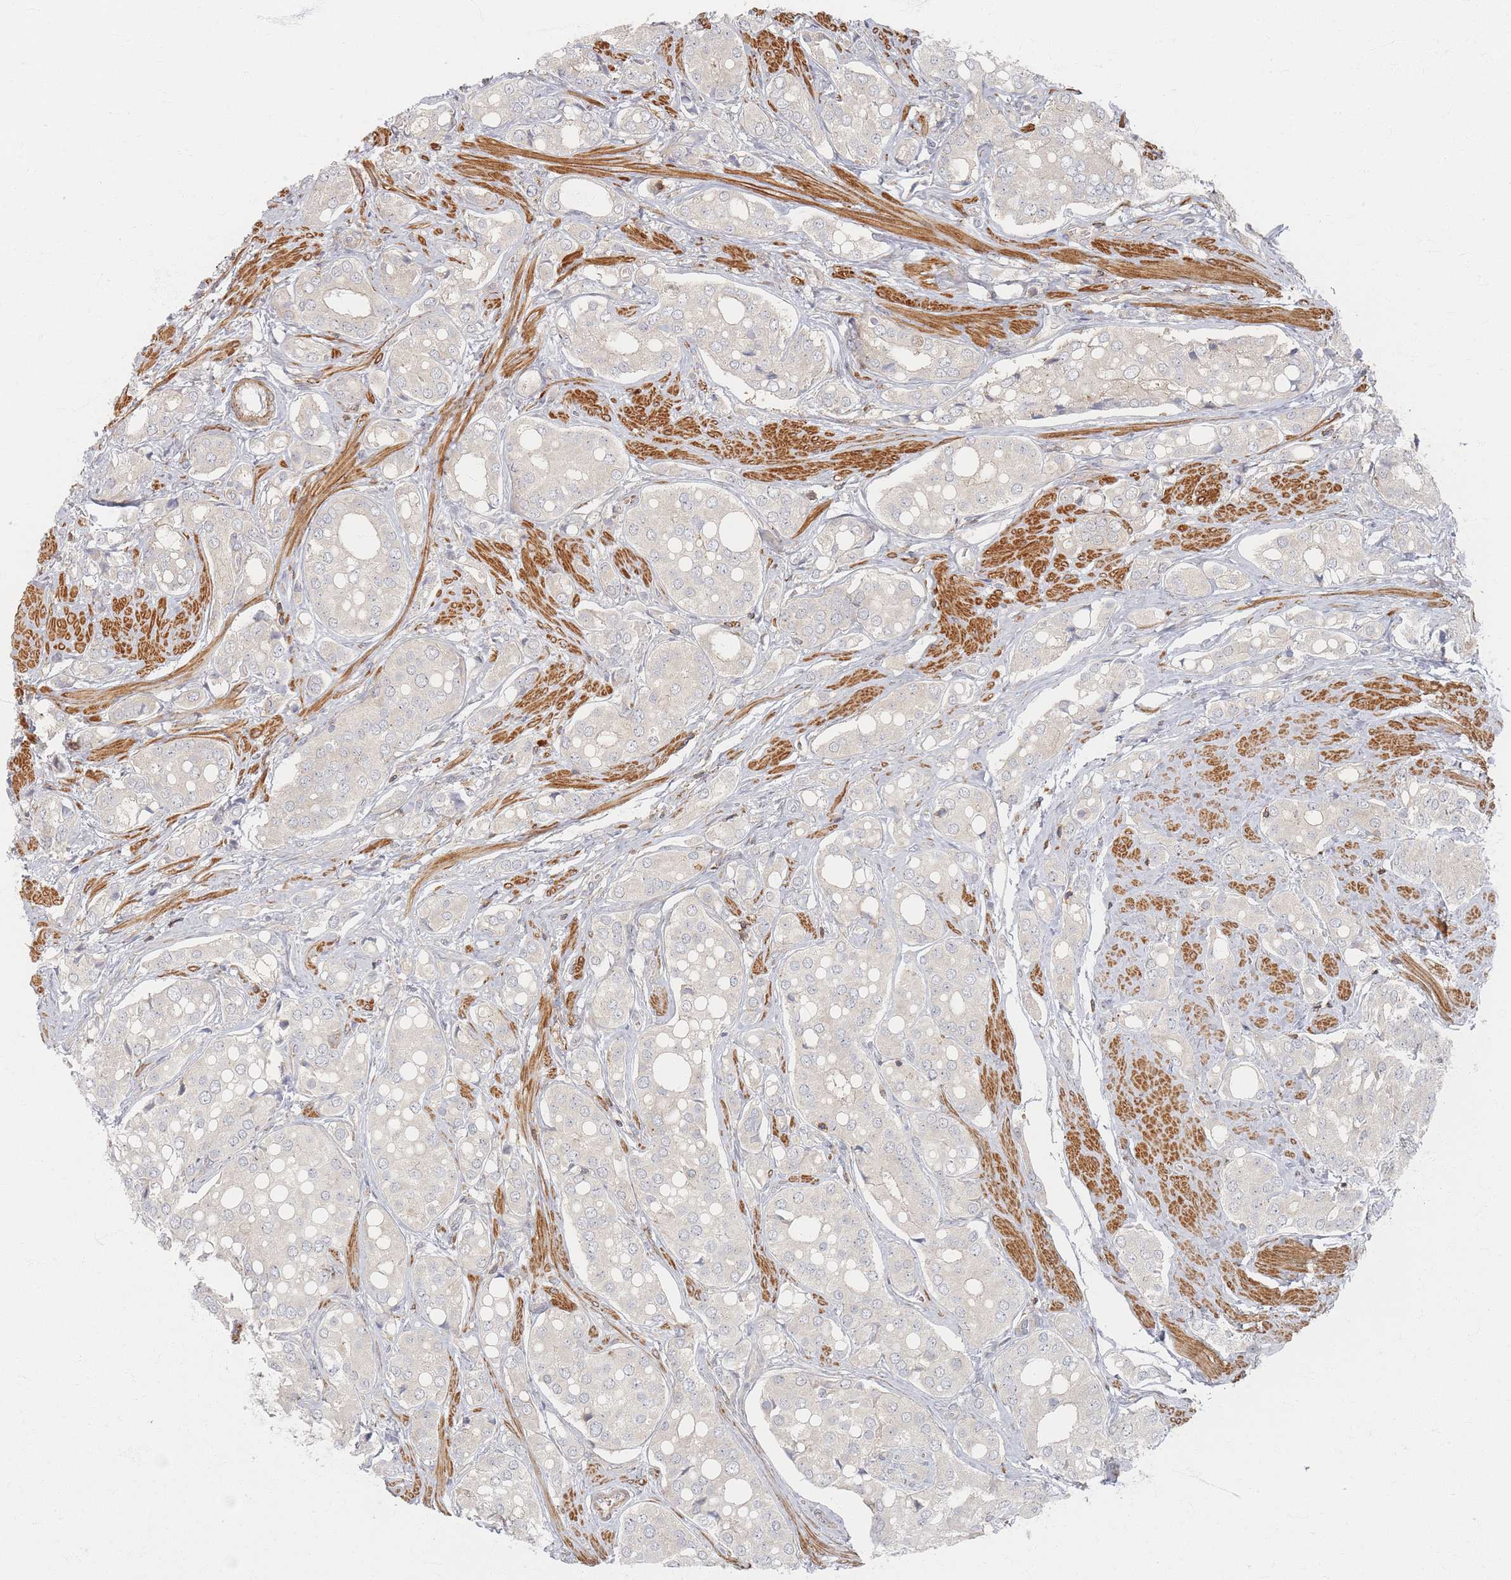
{"staining": {"intensity": "negative", "quantity": "none", "location": "none"}, "tissue": "prostate cancer", "cell_type": "Tumor cells", "image_type": "cancer", "snomed": [{"axis": "morphology", "description": "Adenocarcinoma, High grade"}, {"axis": "topography", "description": "Prostate"}], "caption": "Immunohistochemistry (IHC) image of neoplastic tissue: human prostate high-grade adenocarcinoma stained with DAB (3,3'-diaminobenzidine) displays no significant protein staining in tumor cells.", "gene": "ZNF852", "patient": {"sex": "male", "age": 71}}